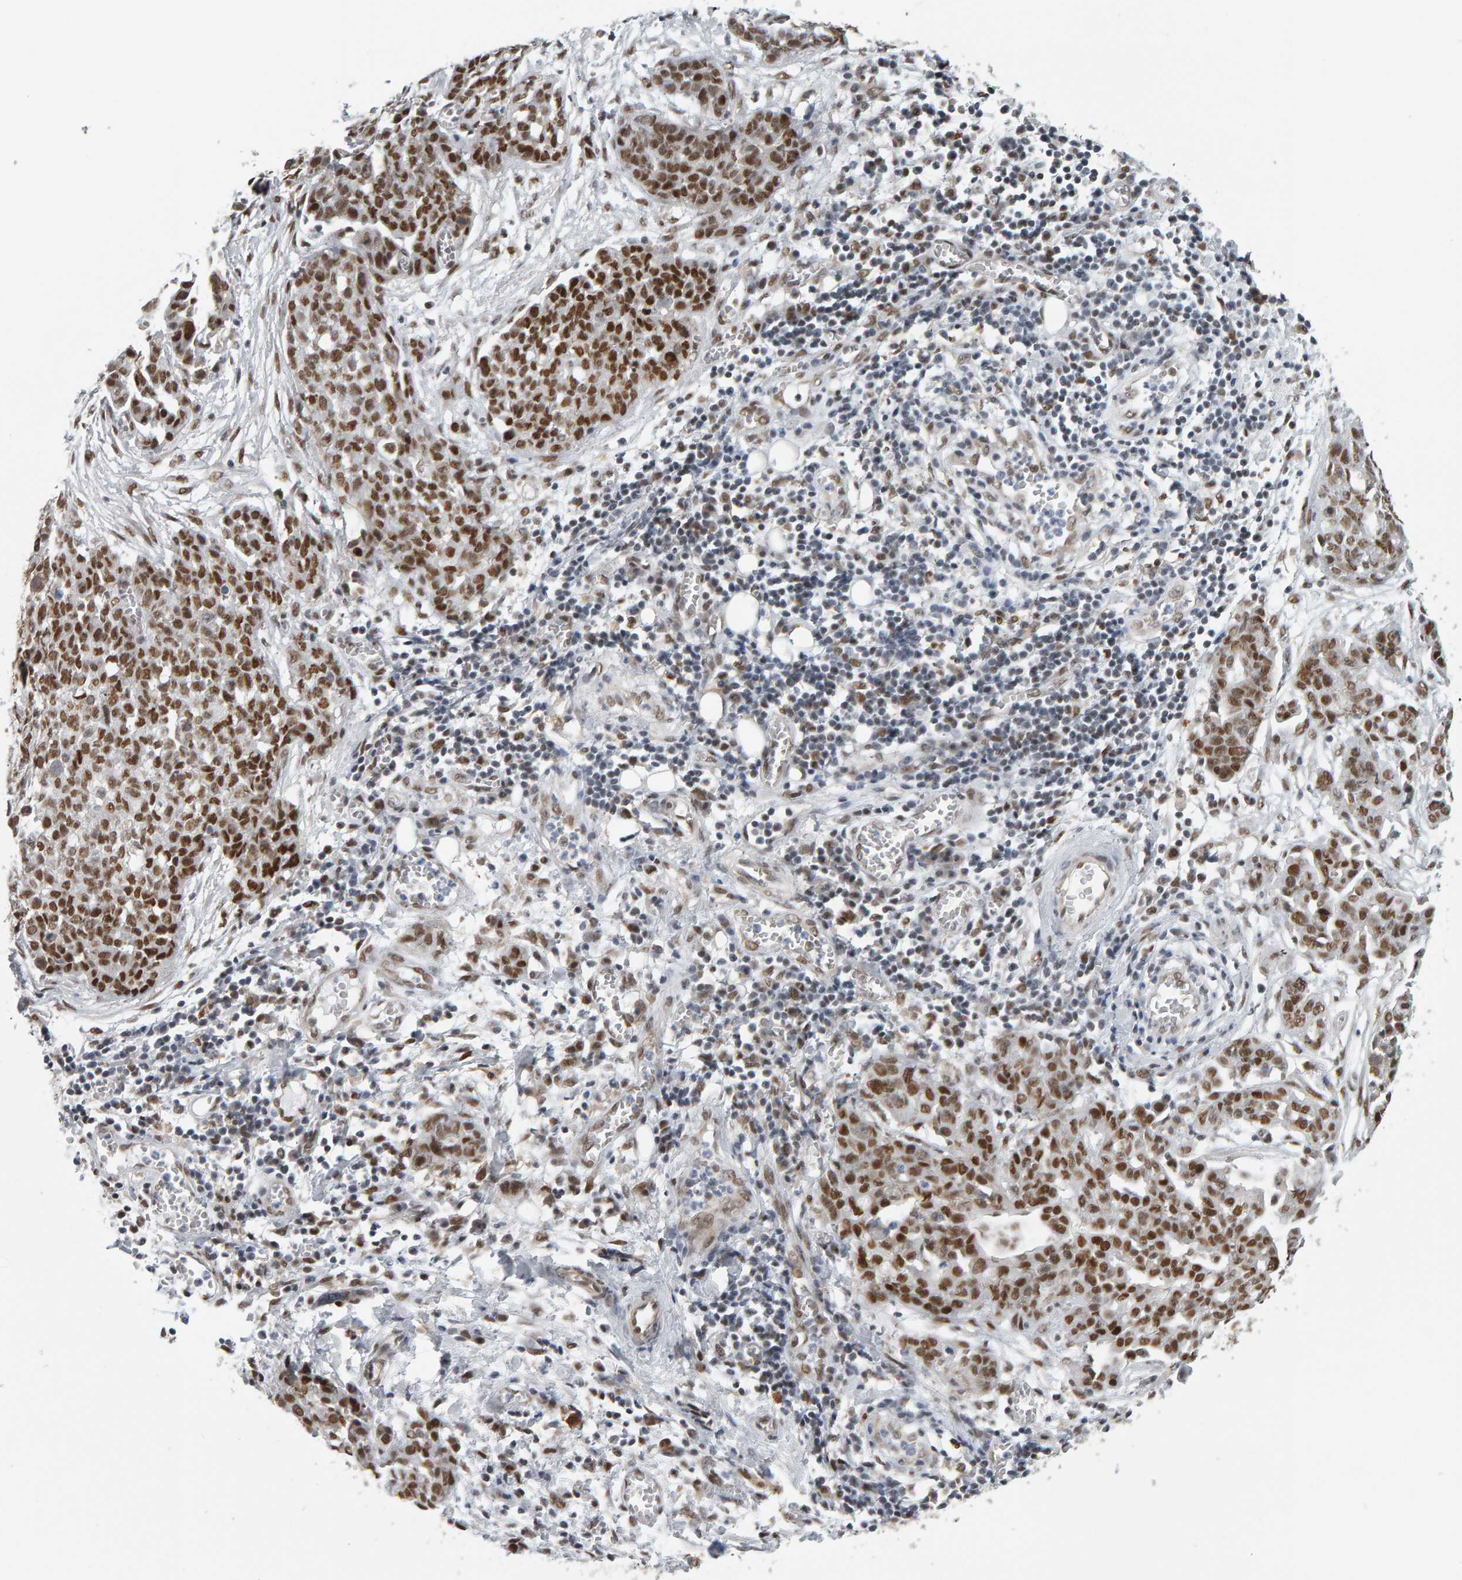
{"staining": {"intensity": "strong", "quantity": ">75%", "location": "nuclear"}, "tissue": "ovarian cancer", "cell_type": "Tumor cells", "image_type": "cancer", "snomed": [{"axis": "morphology", "description": "Cystadenocarcinoma, serous, NOS"}, {"axis": "topography", "description": "Soft tissue"}, {"axis": "topography", "description": "Ovary"}], "caption": "There is high levels of strong nuclear positivity in tumor cells of serous cystadenocarcinoma (ovarian), as demonstrated by immunohistochemical staining (brown color).", "gene": "ATF7IP", "patient": {"sex": "female", "age": 57}}